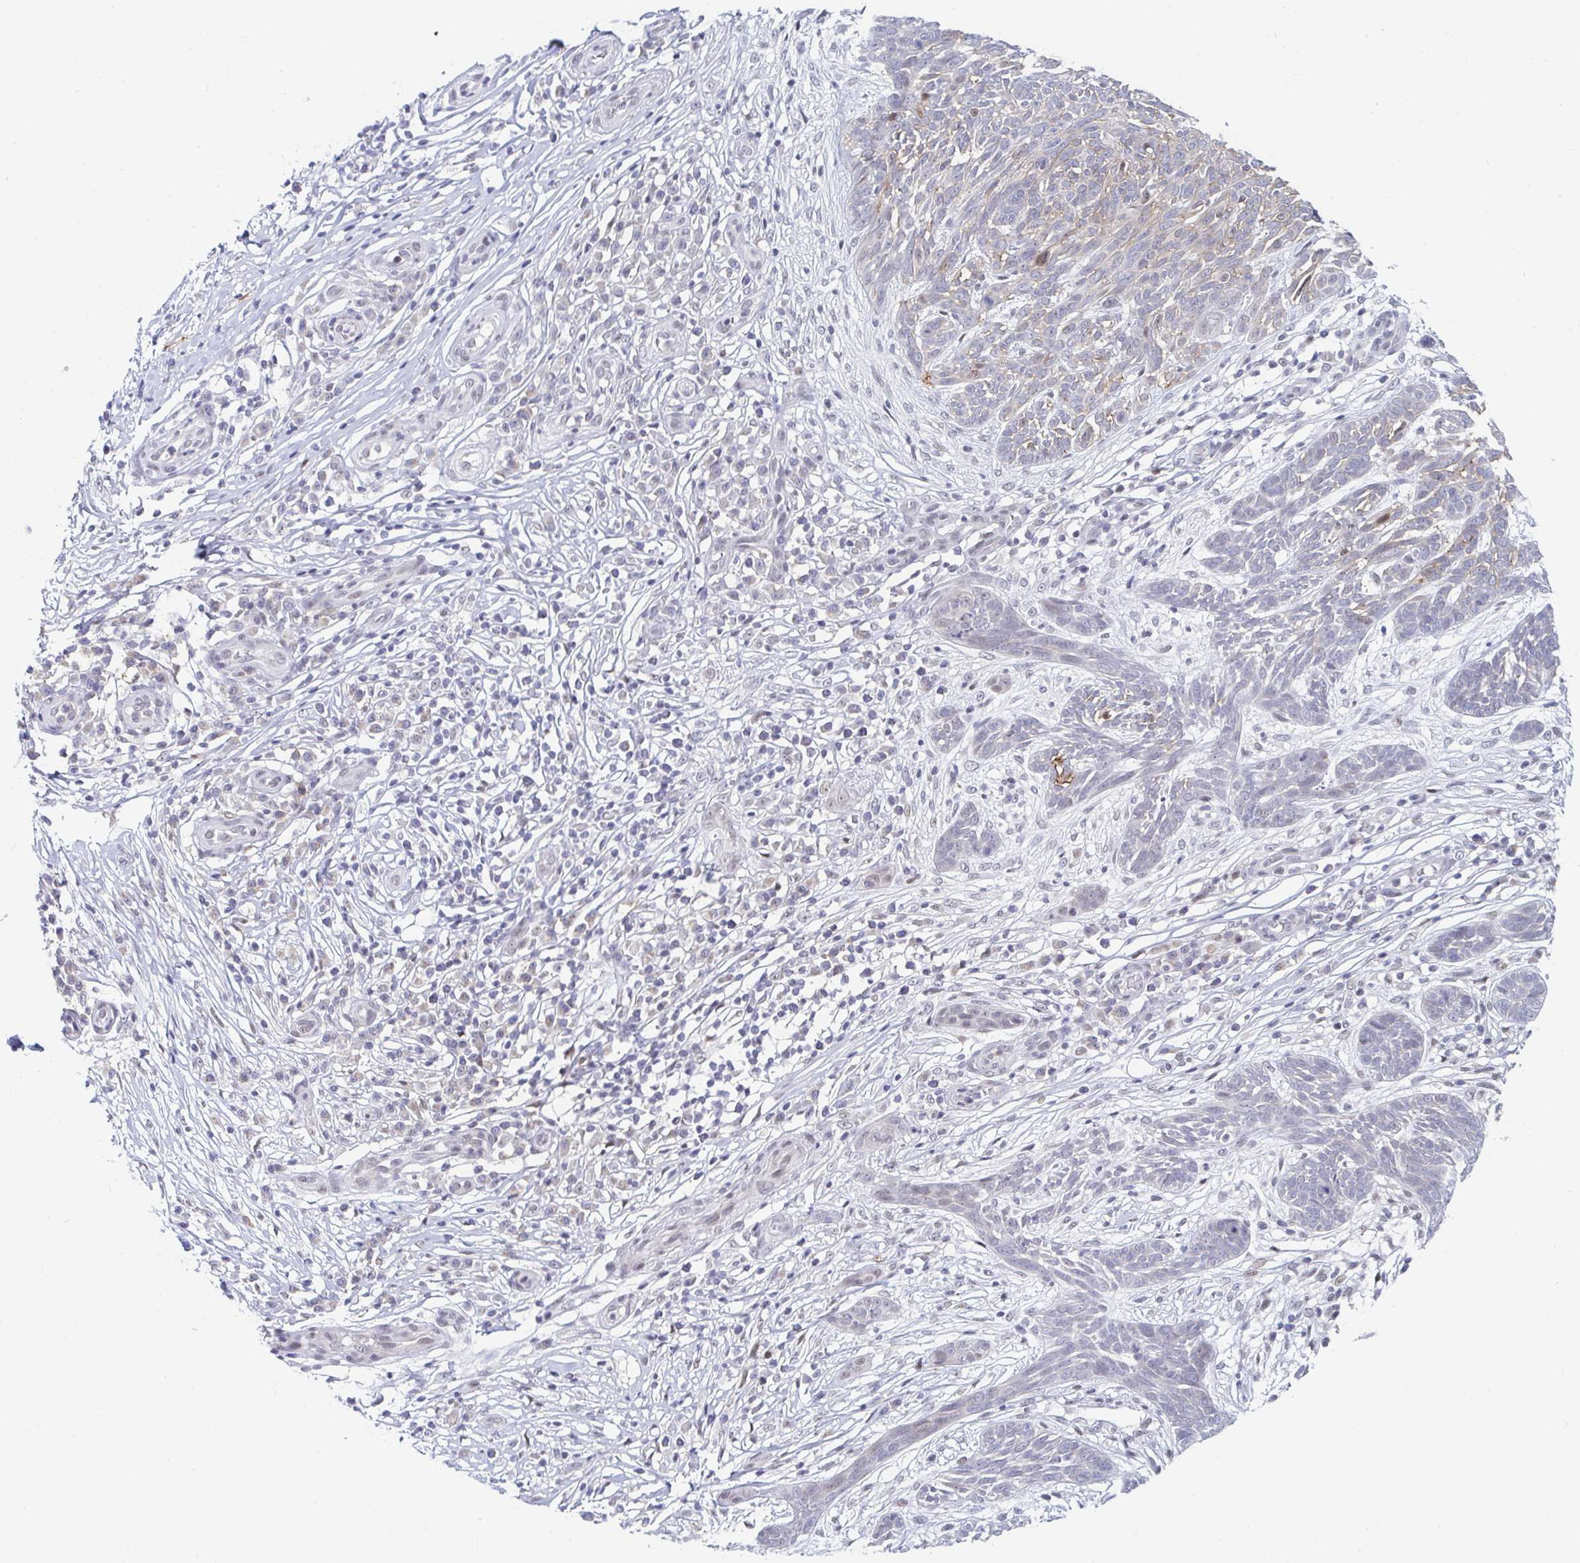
{"staining": {"intensity": "weak", "quantity": "25%-75%", "location": "cytoplasmic/membranous"}, "tissue": "skin cancer", "cell_type": "Tumor cells", "image_type": "cancer", "snomed": [{"axis": "morphology", "description": "Basal cell carcinoma"}, {"axis": "topography", "description": "Skin"}, {"axis": "topography", "description": "Skin, foot"}], "caption": "The photomicrograph exhibits a brown stain indicating the presence of a protein in the cytoplasmic/membranous of tumor cells in skin basal cell carcinoma.", "gene": "COL28A1", "patient": {"sex": "female", "age": 86}}